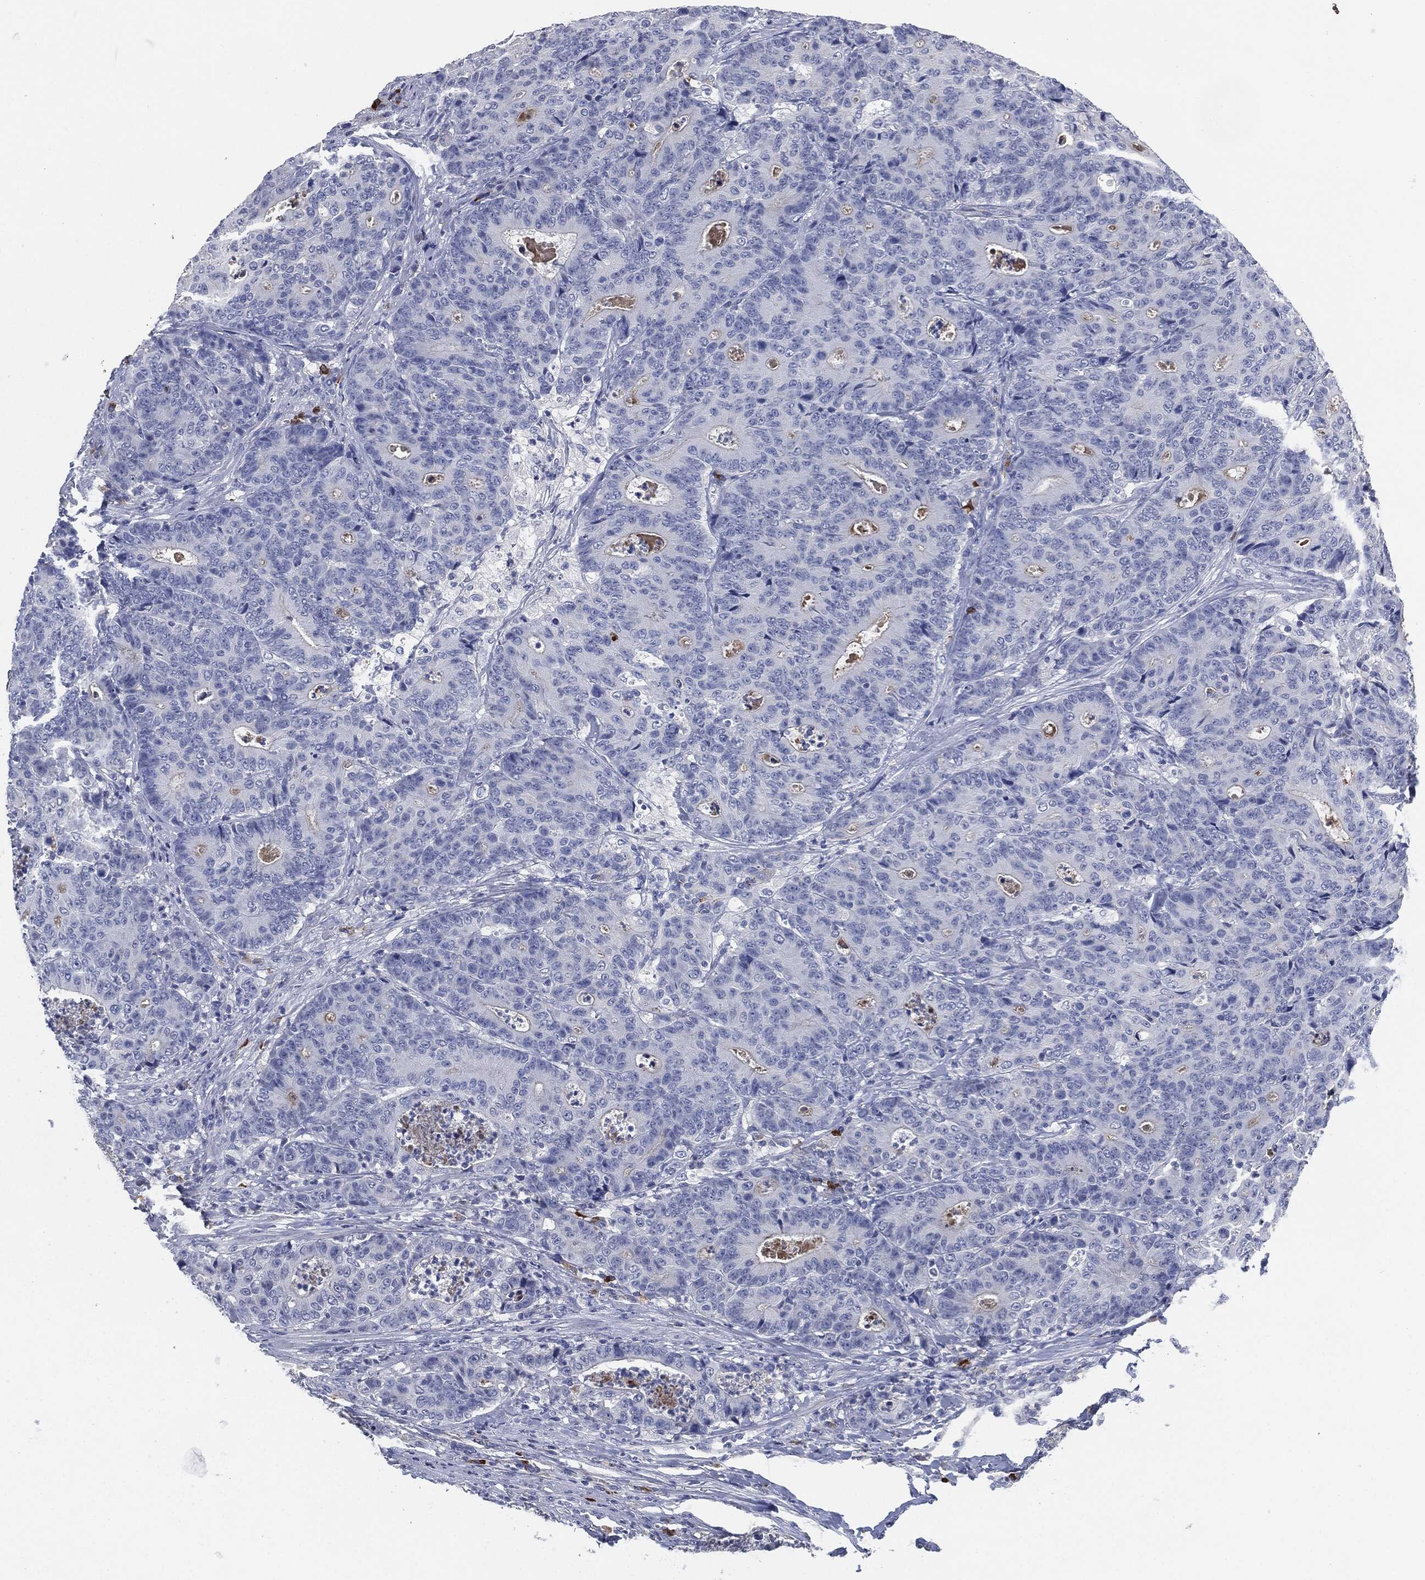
{"staining": {"intensity": "negative", "quantity": "none", "location": "none"}, "tissue": "colorectal cancer", "cell_type": "Tumor cells", "image_type": "cancer", "snomed": [{"axis": "morphology", "description": "Adenocarcinoma, NOS"}, {"axis": "topography", "description": "Colon"}], "caption": "An immunohistochemistry (IHC) photomicrograph of colorectal cancer is shown. There is no staining in tumor cells of colorectal cancer.", "gene": "CD27", "patient": {"sex": "male", "age": 70}}